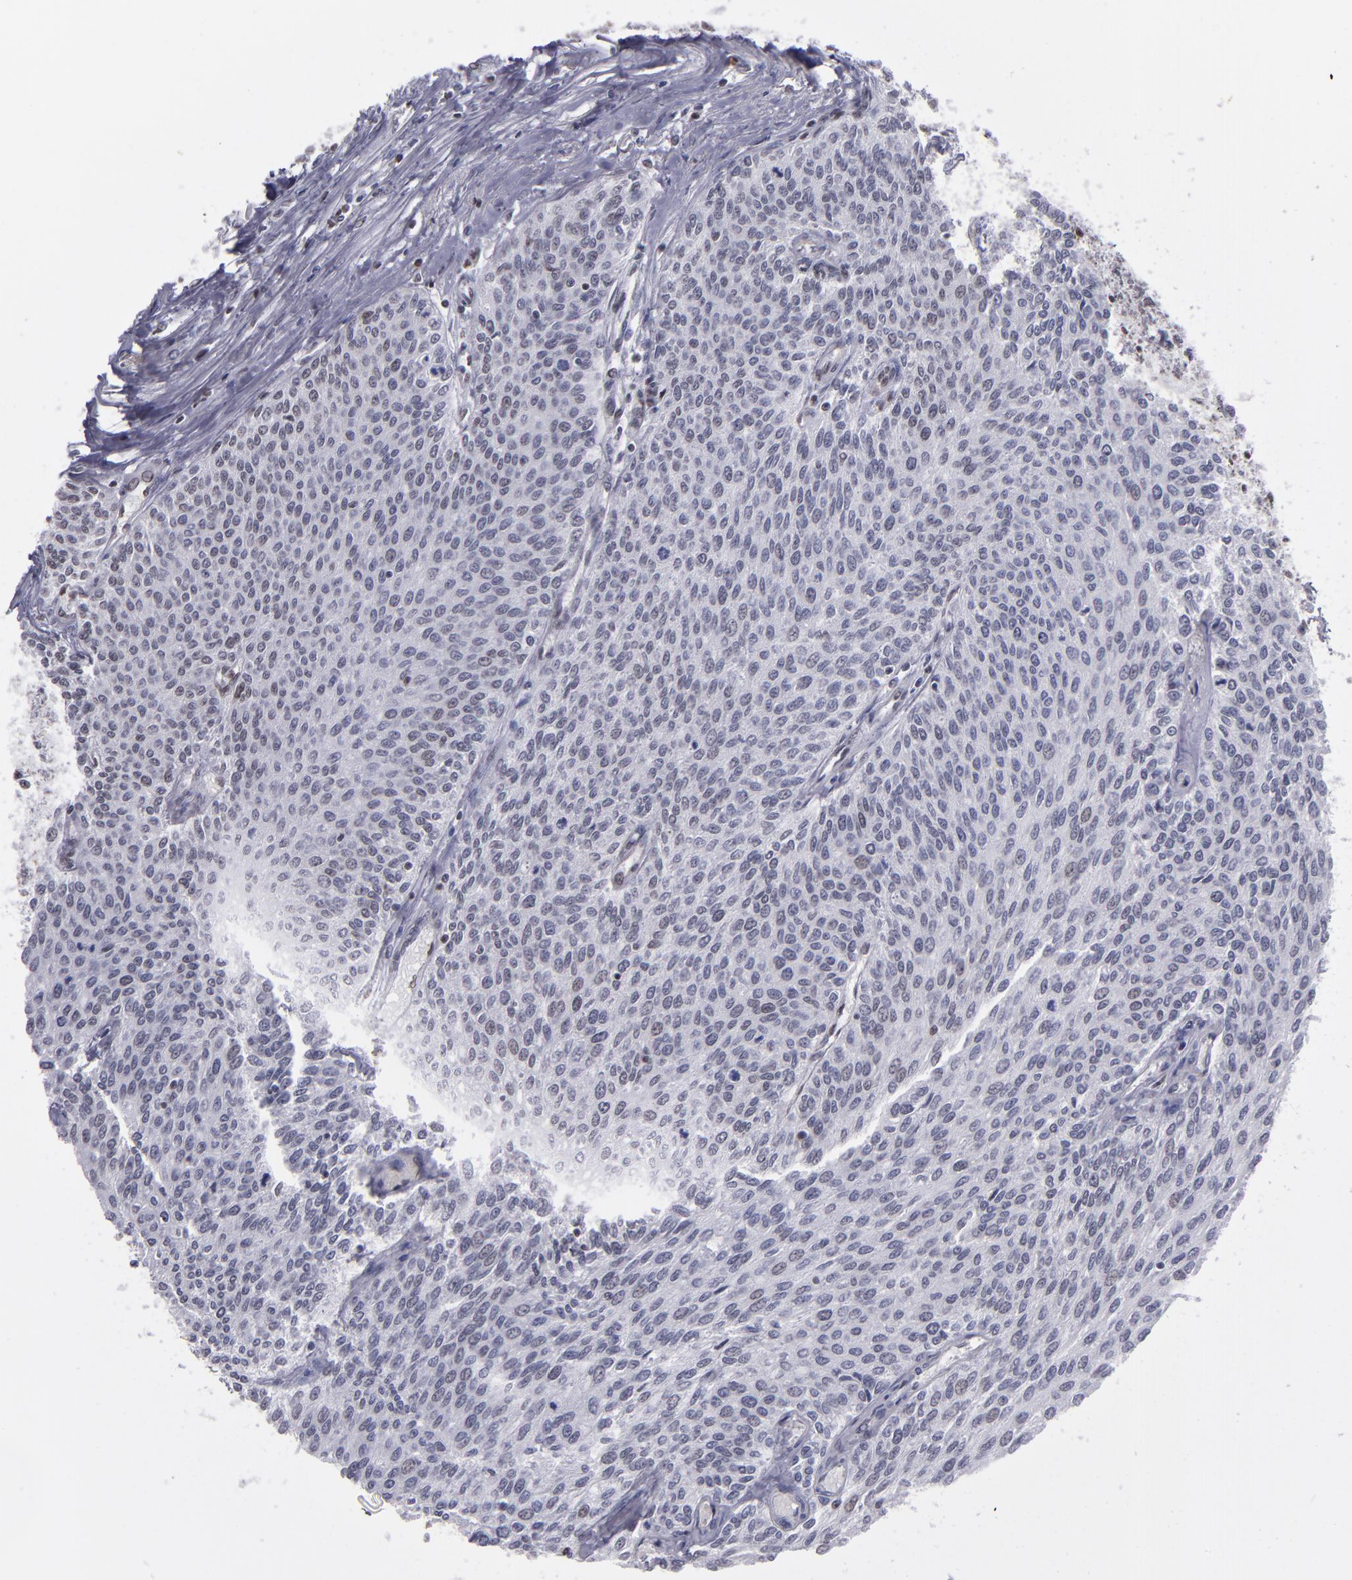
{"staining": {"intensity": "negative", "quantity": "none", "location": "none"}, "tissue": "urothelial cancer", "cell_type": "Tumor cells", "image_type": "cancer", "snomed": [{"axis": "morphology", "description": "Urothelial carcinoma, Low grade"}, {"axis": "topography", "description": "Urinary bladder"}], "caption": "Immunohistochemistry (IHC) photomicrograph of urothelial cancer stained for a protein (brown), which reveals no positivity in tumor cells. (DAB (3,3'-diaminobenzidine) IHC visualized using brightfield microscopy, high magnification).", "gene": "TERF2", "patient": {"sex": "female", "age": 73}}